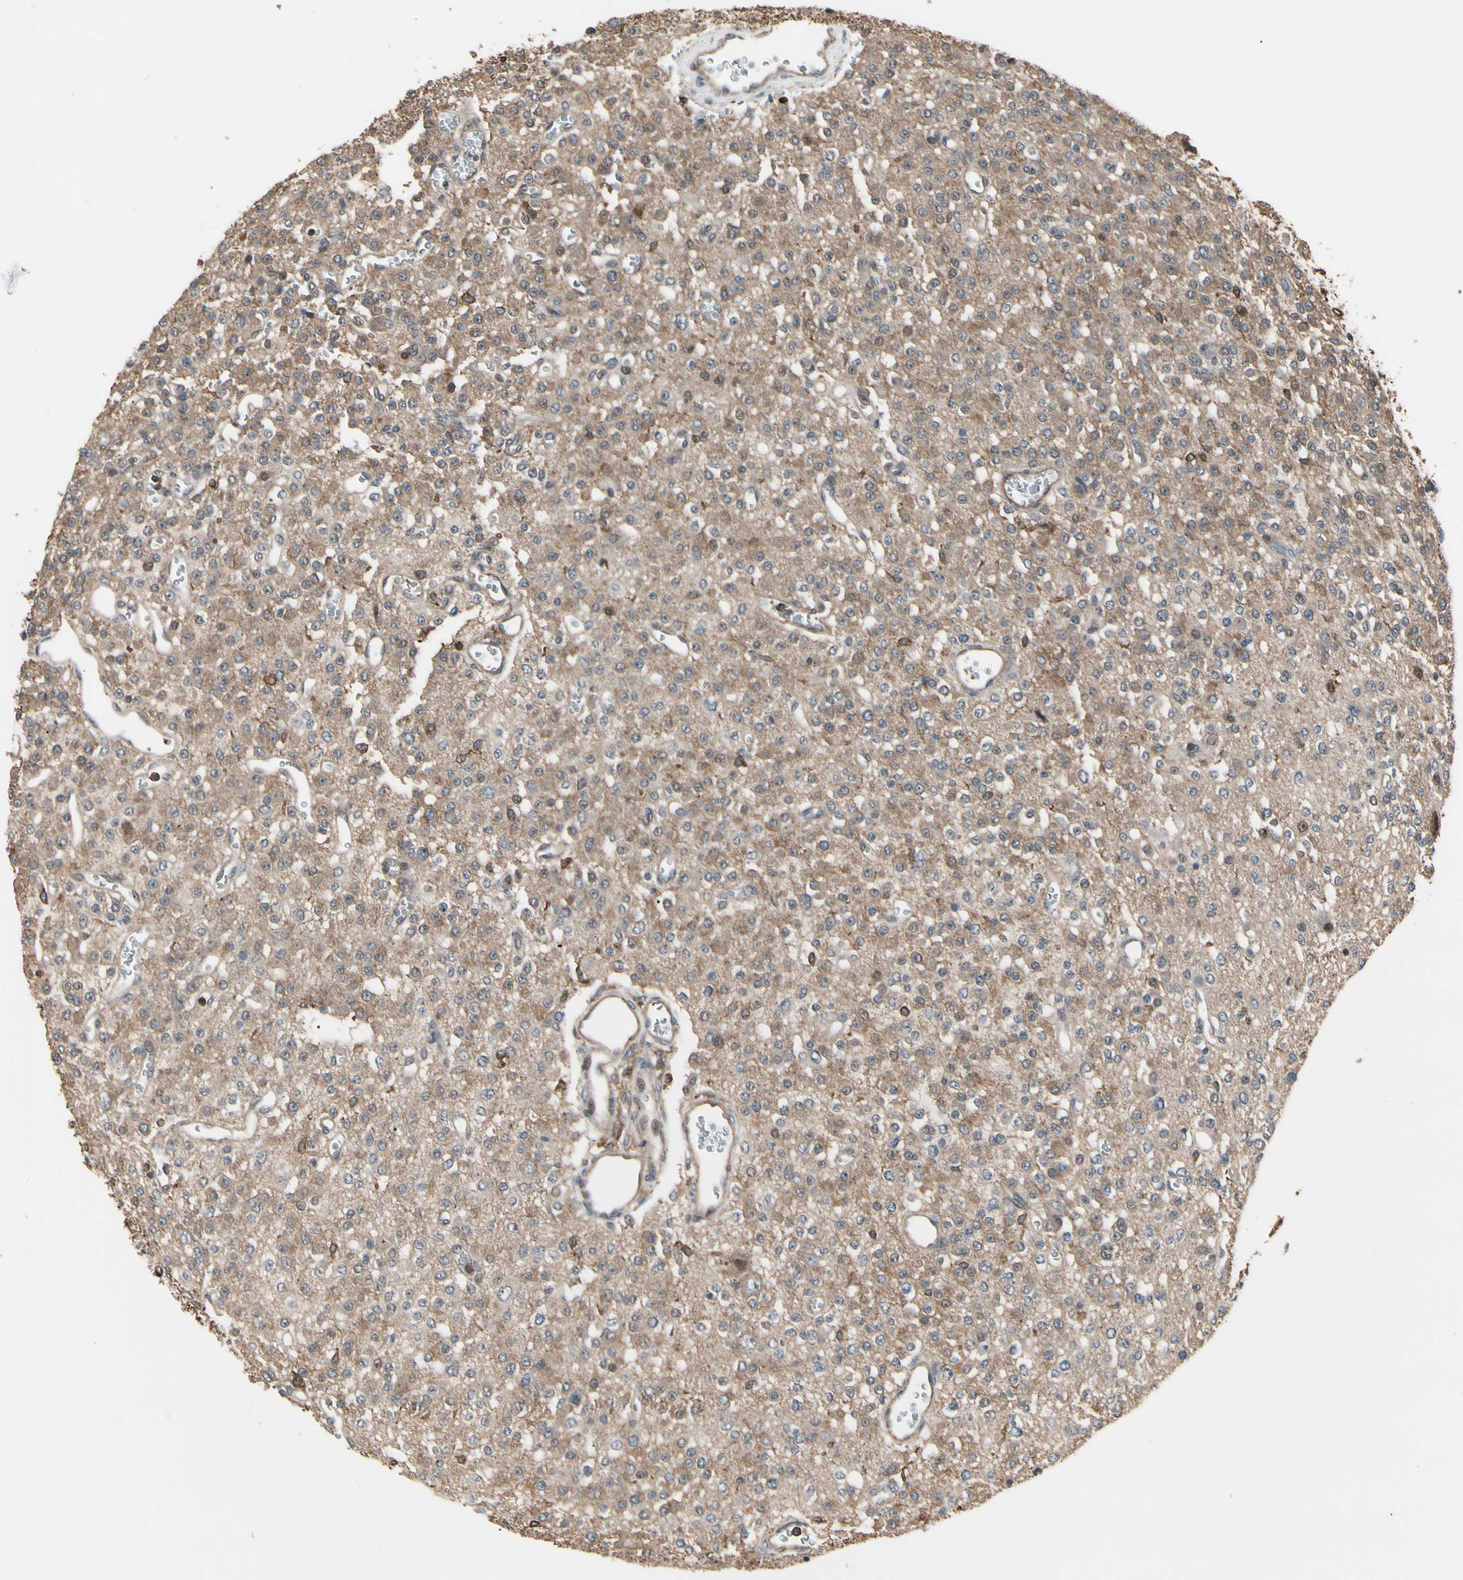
{"staining": {"intensity": "negative", "quantity": "none", "location": "none"}, "tissue": "glioma", "cell_type": "Tumor cells", "image_type": "cancer", "snomed": [{"axis": "morphology", "description": "Glioma, malignant, Low grade"}, {"axis": "topography", "description": "Brain"}], "caption": "The micrograph demonstrates no significant positivity in tumor cells of malignant glioma (low-grade). Nuclei are stained in blue.", "gene": "MAPK13", "patient": {"sex": "male", "age": 38}}